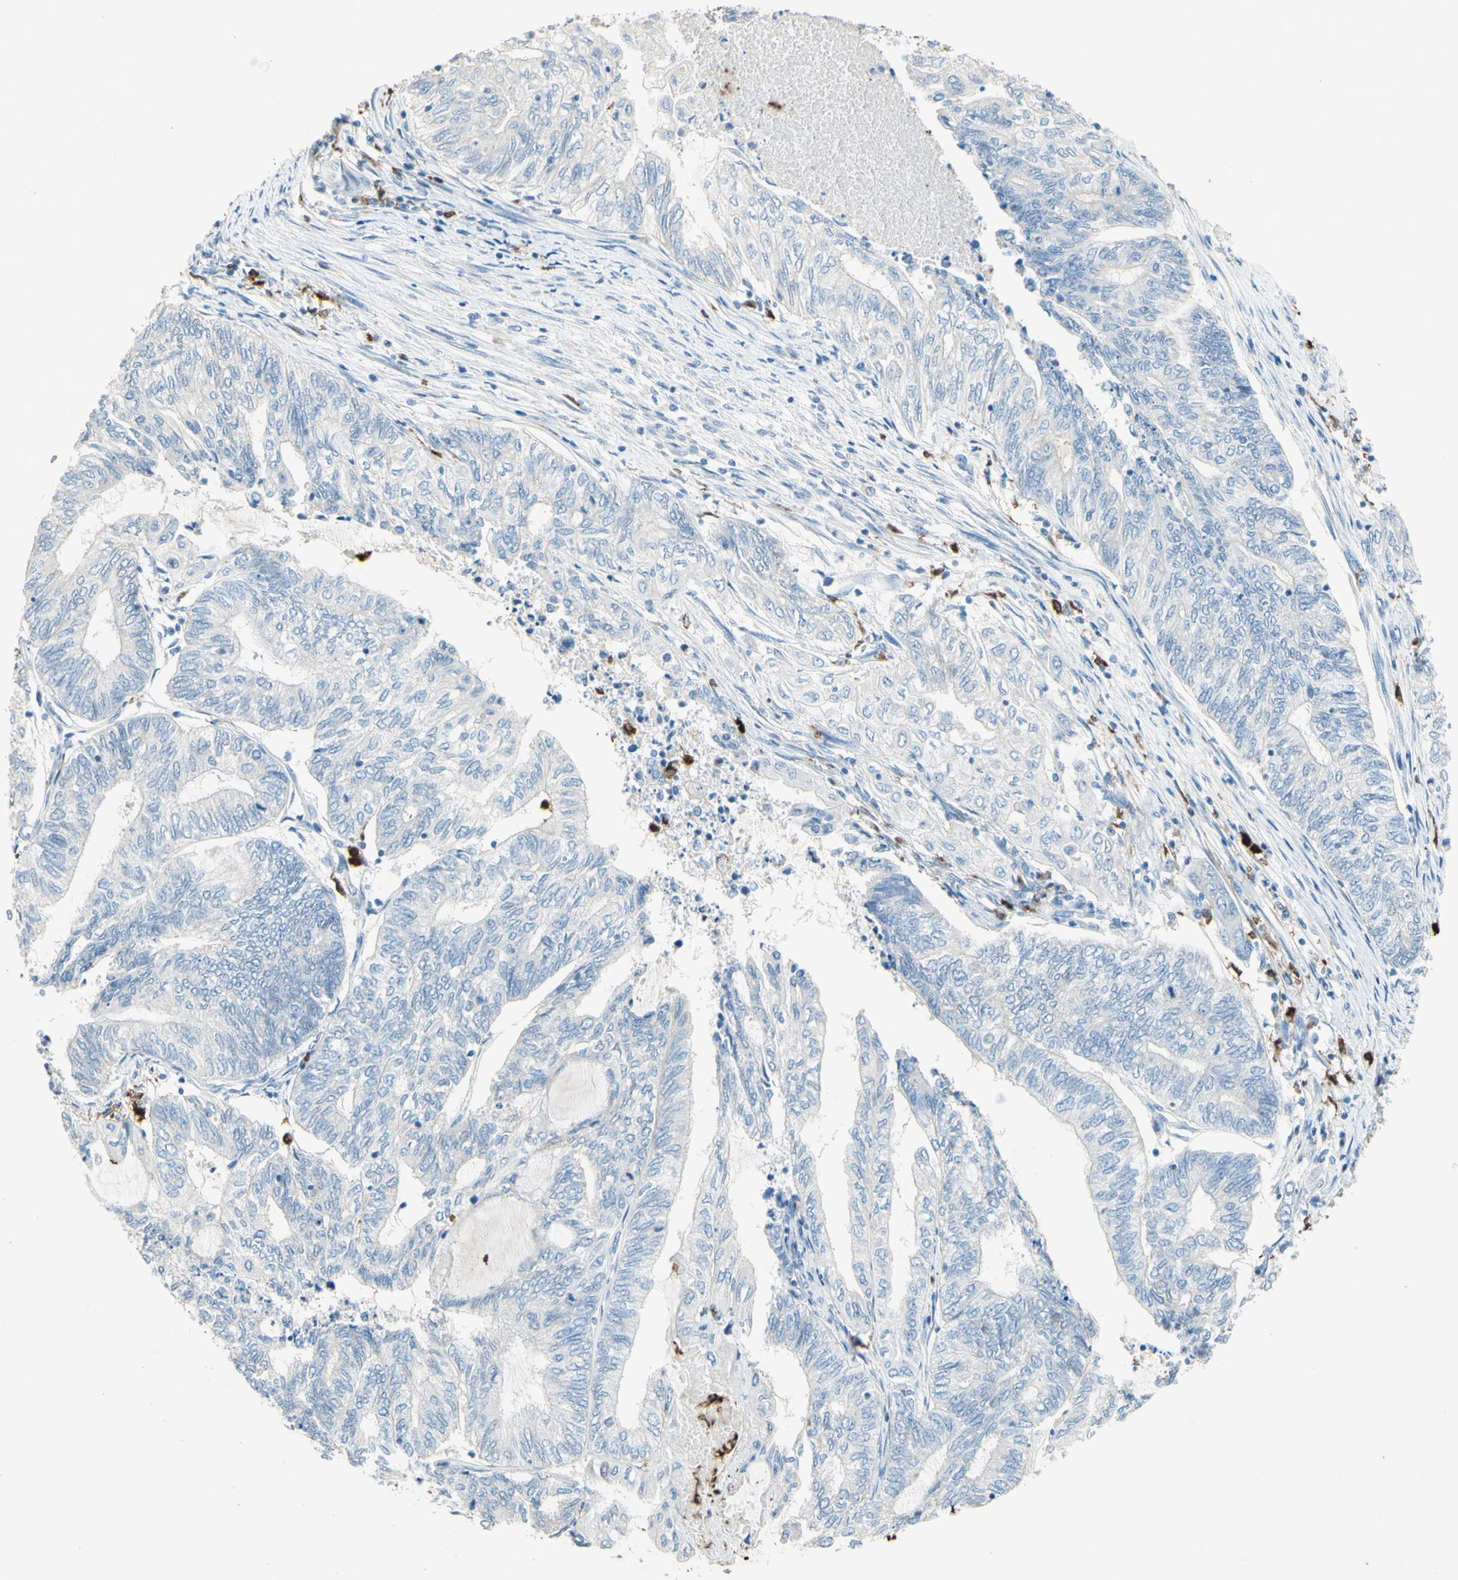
{"staining": {"intensity": "negative", "quantity": "none", "location": "none"}, "tissue": "endometrial cancer", "cell_type": "Tumor cells", "image_type": "cancer", "snomed": [{"axis": "morphology", "description": "Adenocarcinoma, NOS"}, {"axis": "topography", "description": "Uterus"}, {"axis": "topography", "description": "Endometrium"}], "caption": "Tumor cells are negative for protein expression in human adenocarcinoma (endometrial). (Brightfield microscopy of DAB immunohistochemistry (IHC) at high magnification).", "gene": "NFKBIZ", "patient": {"sex": "female", "age": 70}}